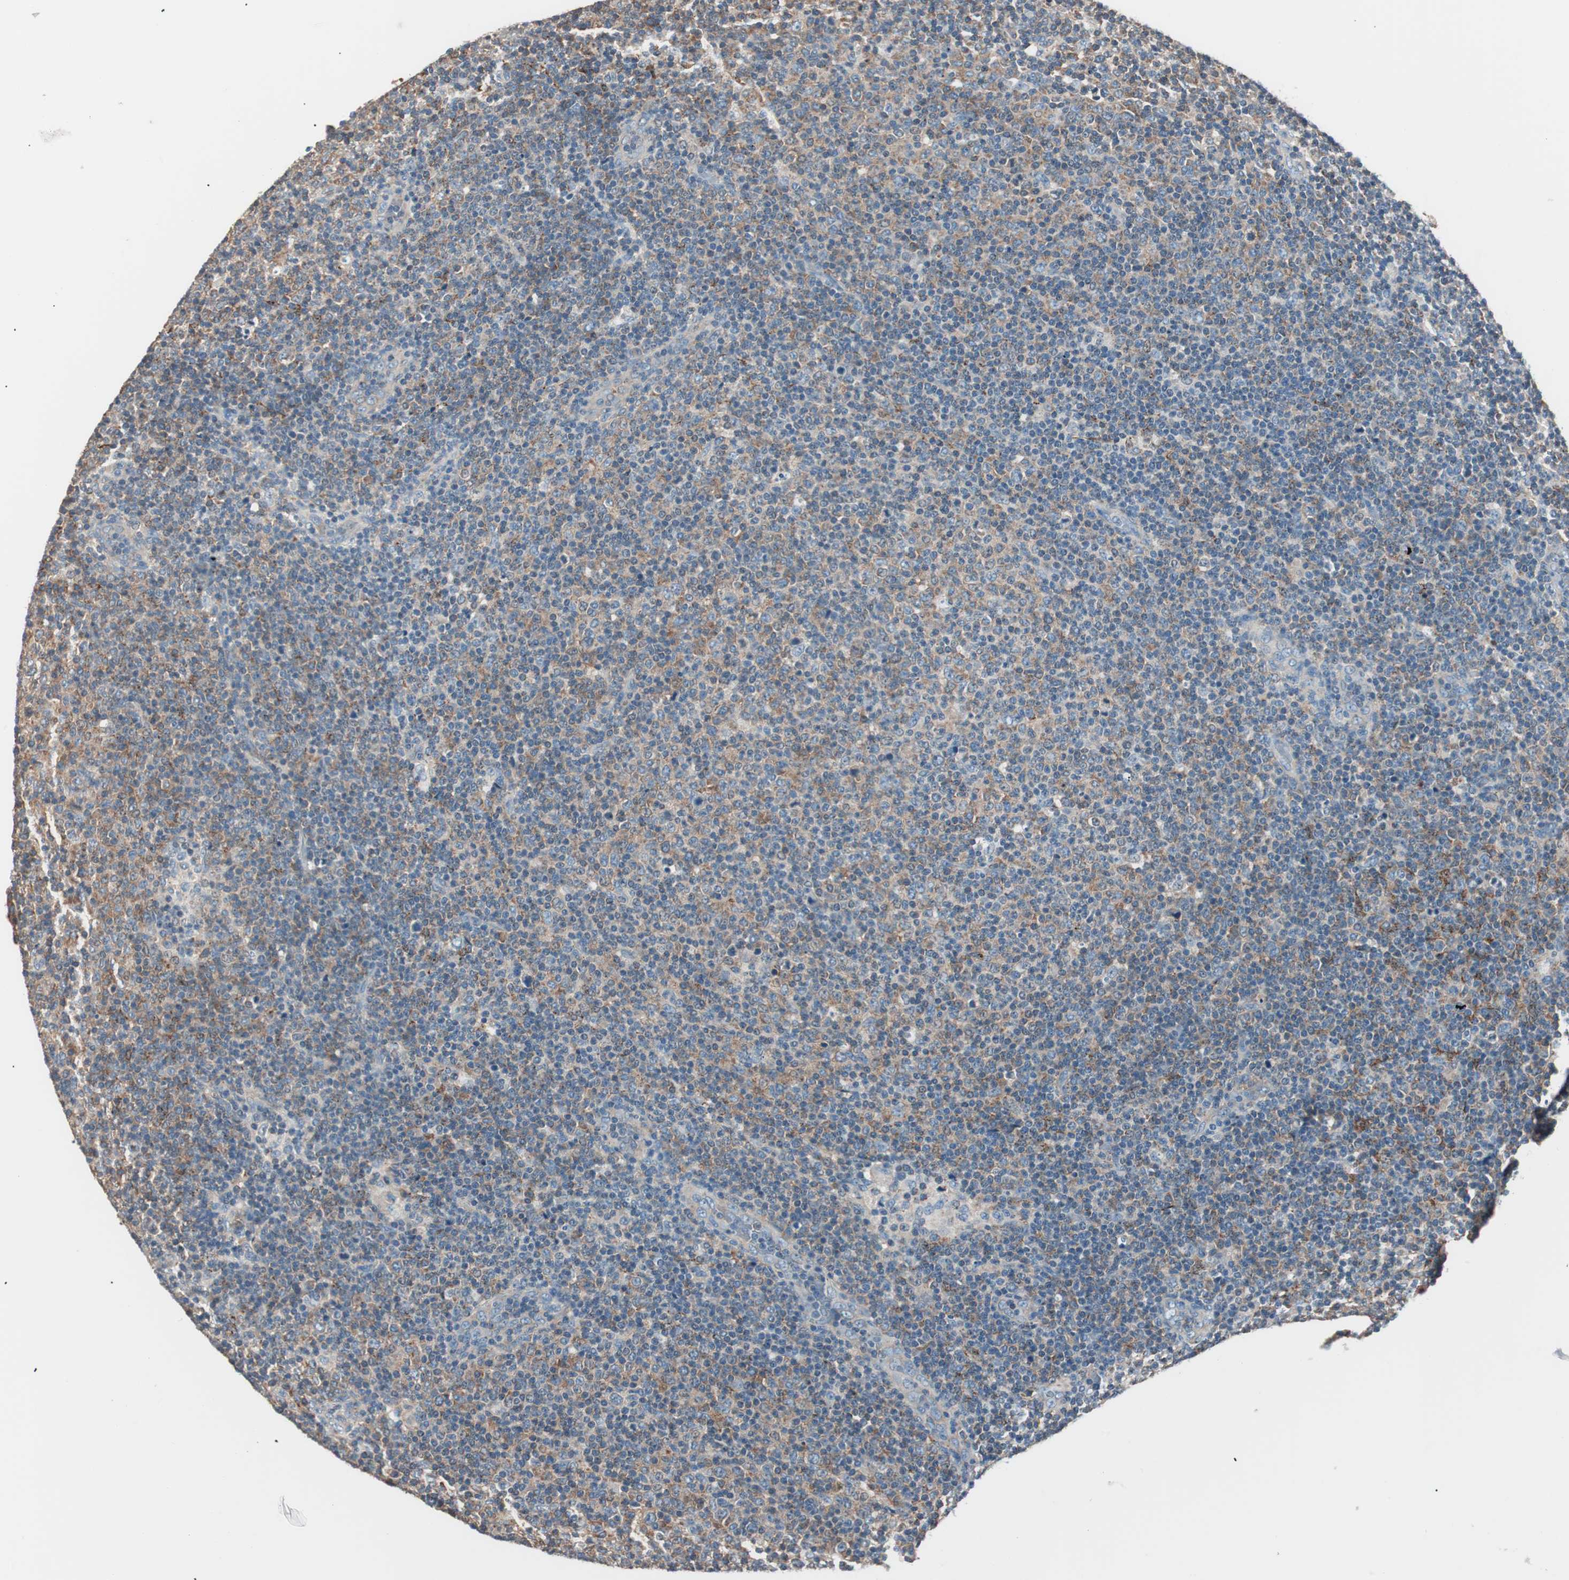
{"staining": {"intensity": "weak", "quantity": "<25%", "location": "cytoplasmic/membranous"}, "tissue": "lymphoma", "cell_type": "Tumor cells", "image_type": "cancer", "snomed": [{"axis": "morphology", "description": "Malignant lymphoma, non-Hodgkin's type, Low grade"}, {"axis": "topography", "description": "Lymph node"}], "caption": "The photomicrograph reveals no significant staining in tumor cells of lymphoma.", "gene": "RAD54B", "patient": {"sex": "male", "age": 70}}